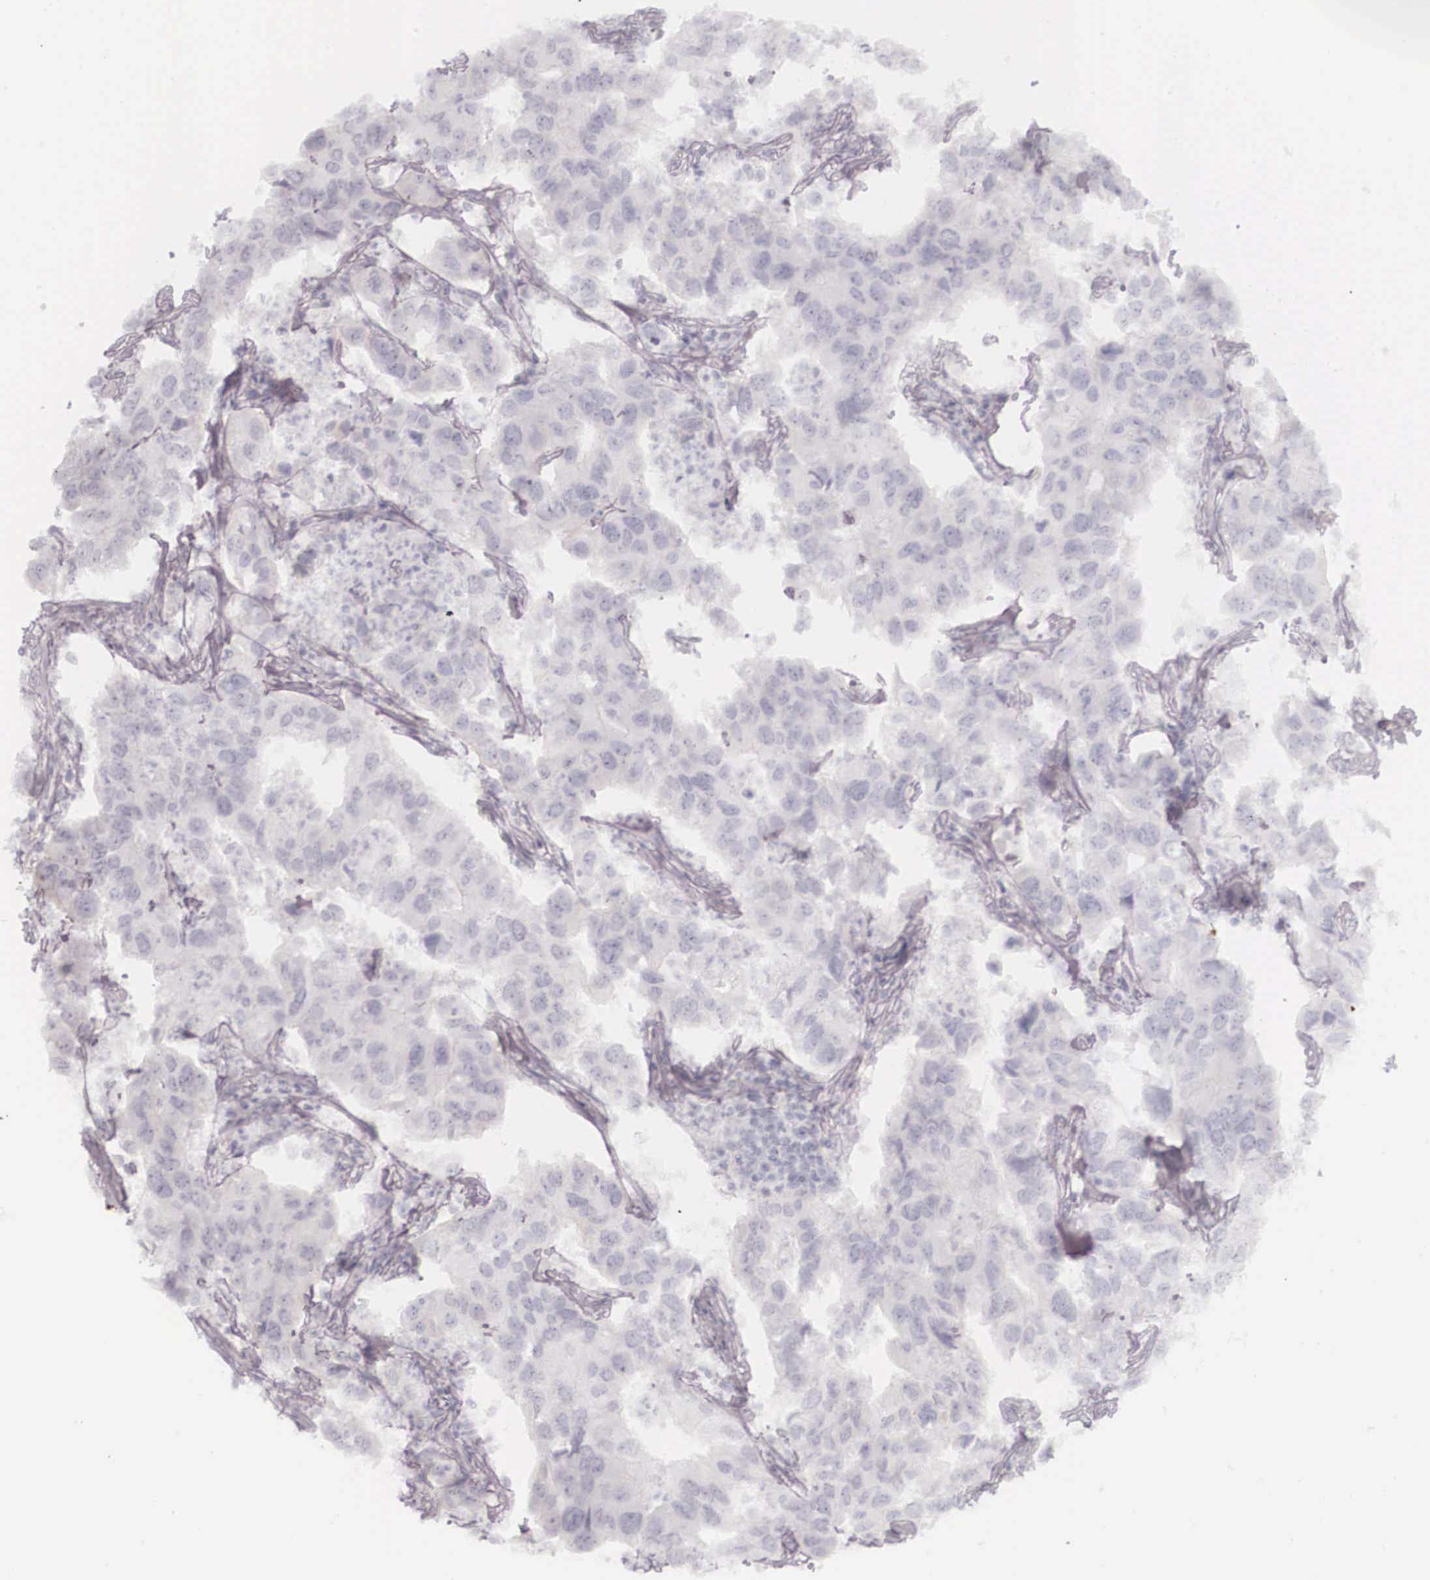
{"staining": {"intensity": "negative", "quantity": "none", "location": "none"}, "tissue": "lung cancer", "cell_type": "Tumor cells", "image_type": "cancer", "snomed": [{"axis": "morphology", "description": "Adenocarcinoma, NOS"}, {"axis": "topography", "description": "Lung"}], "caption": "Human lung cancer stained for a protein using immunohistochemistry exhibits no staining in tumor cells.", "gene": "KRT14", "patient": {"sex": "male", "age": 48}}